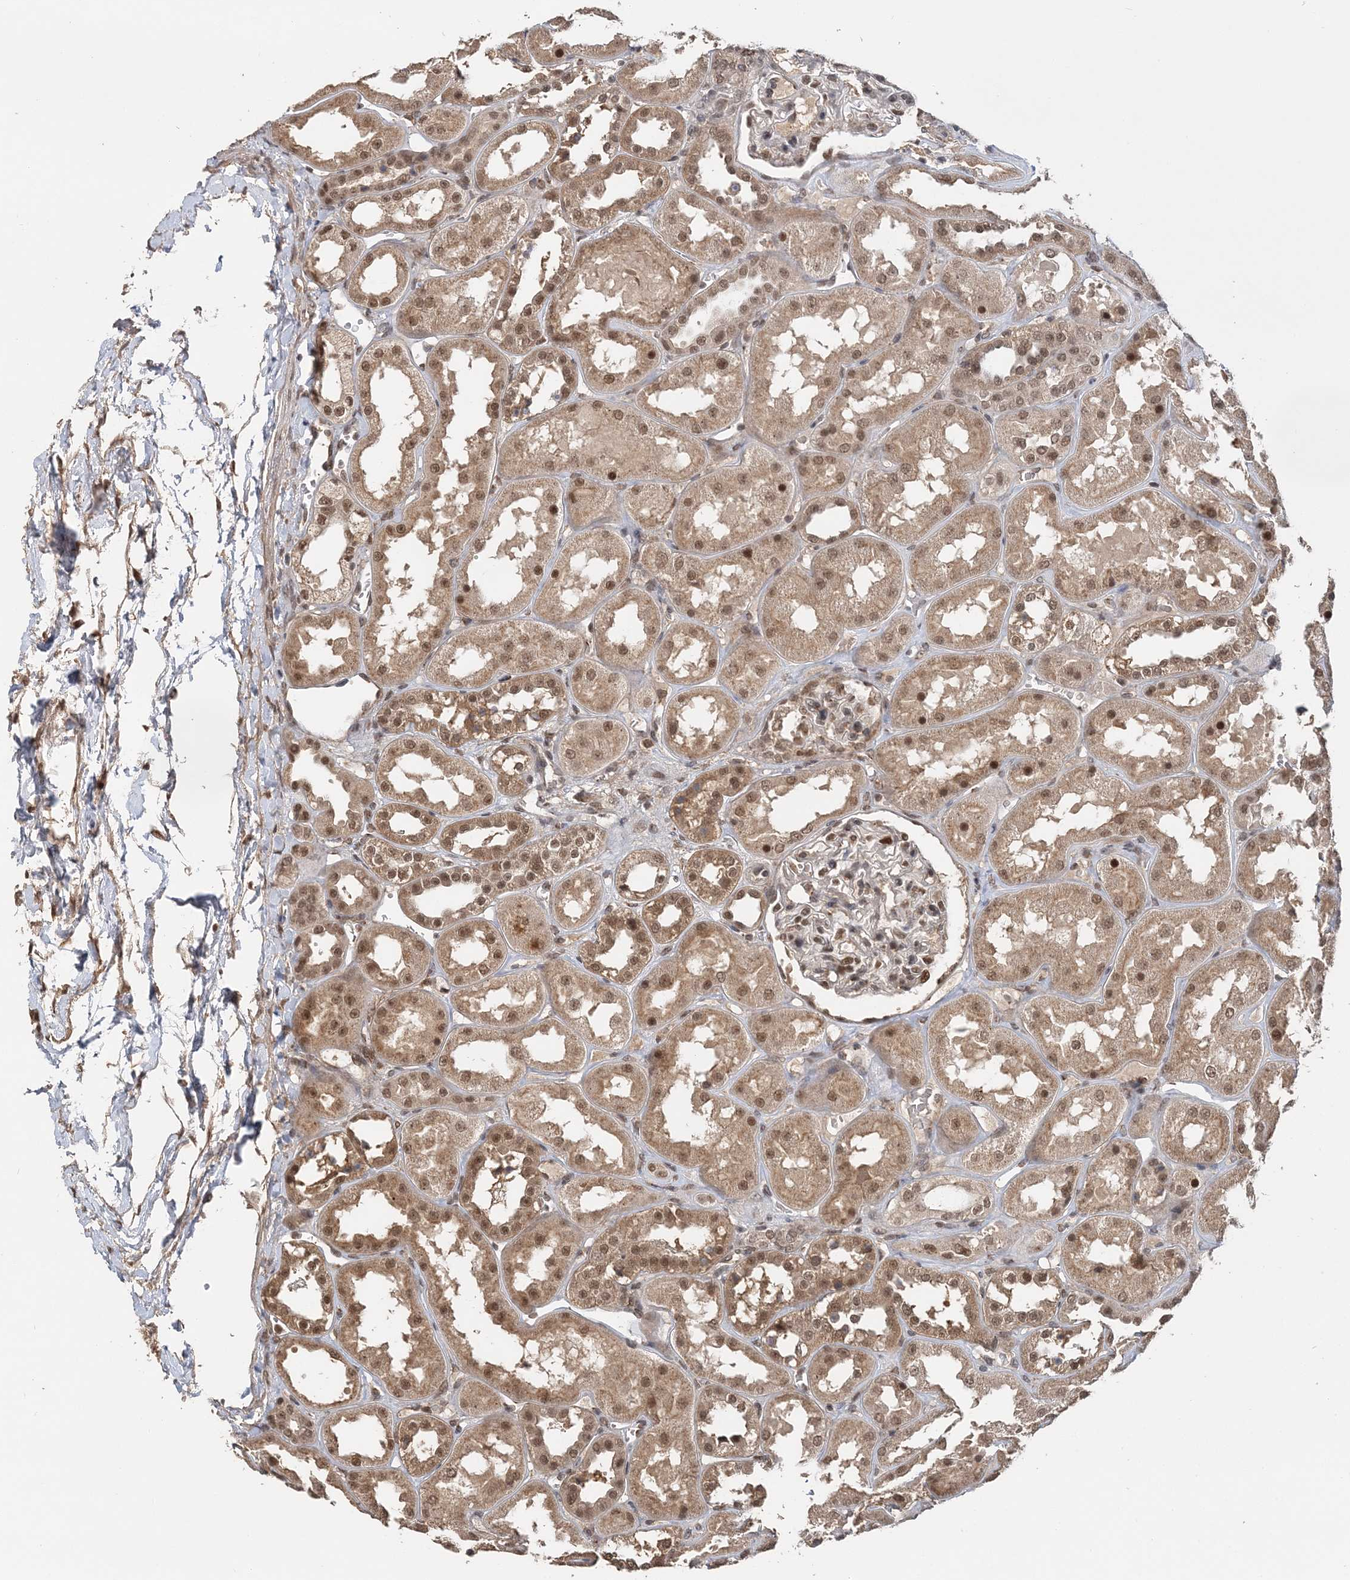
{"staining": {"intensity": "moderate", "quantity": "25%-75%", "location": "nuclear"}, "tissue": "kidney", "cell_type": "Cells in glomeruli", "image_type": "normal", "snomed": [{"axis": "morphology", "description": "Normal tissue, NOS"}, {"axis": "topography", "description": "Kidney"}], "caption": "IHC staining of benign kidney, which reveals medium levels of moderate nuclear expression in about 25%-75% of cells in glomeruli indicating moderate nuclear protein positivity. The staining was performed using DAB (brown) for protein detection and nuclei were counterstained in hematoxylin (blue).", "gene": "TSHZ2", "patient": {"sex": "male", "age": 70}}